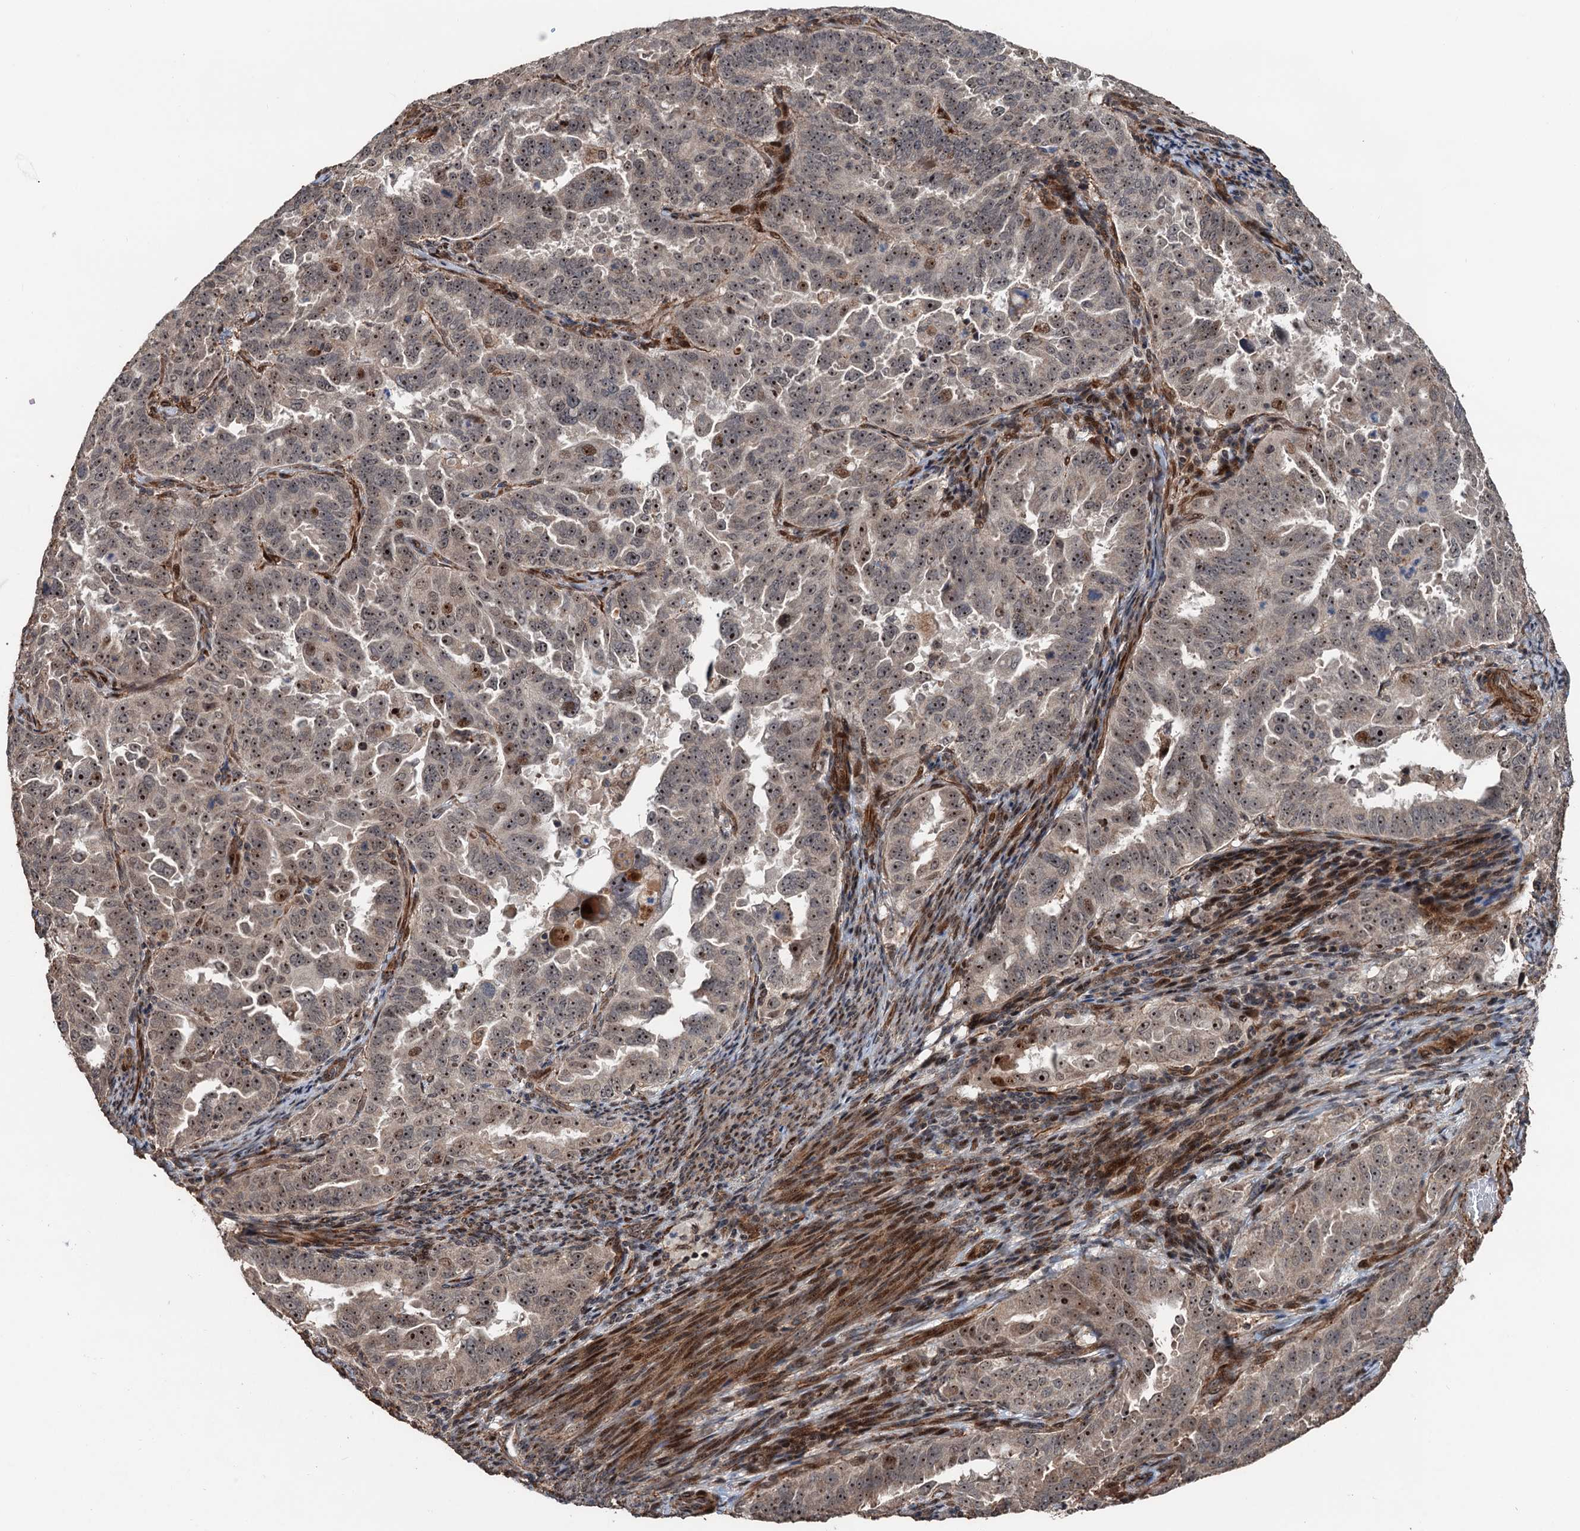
{"staining": {"intensity": "moderate", "quantity": ">75%", "location": "nuclear"}, "tissue": "endometrial cancer", "cell_type": "Tumor cells", "image_type": "cancer", "snomed": [{"axis": "morphology", "description": "Adenocarcinoma, NOS"}, {"axis": "topography", "description": "Endometrium"}], "caption": "Endometrial adenocarcinoma stained with a brown dye shows moderate nuclear positive positivity in approximately >75% of tumor cells.", "gene": "TMA16", "patient": {"sex": "female", "age": 65}}